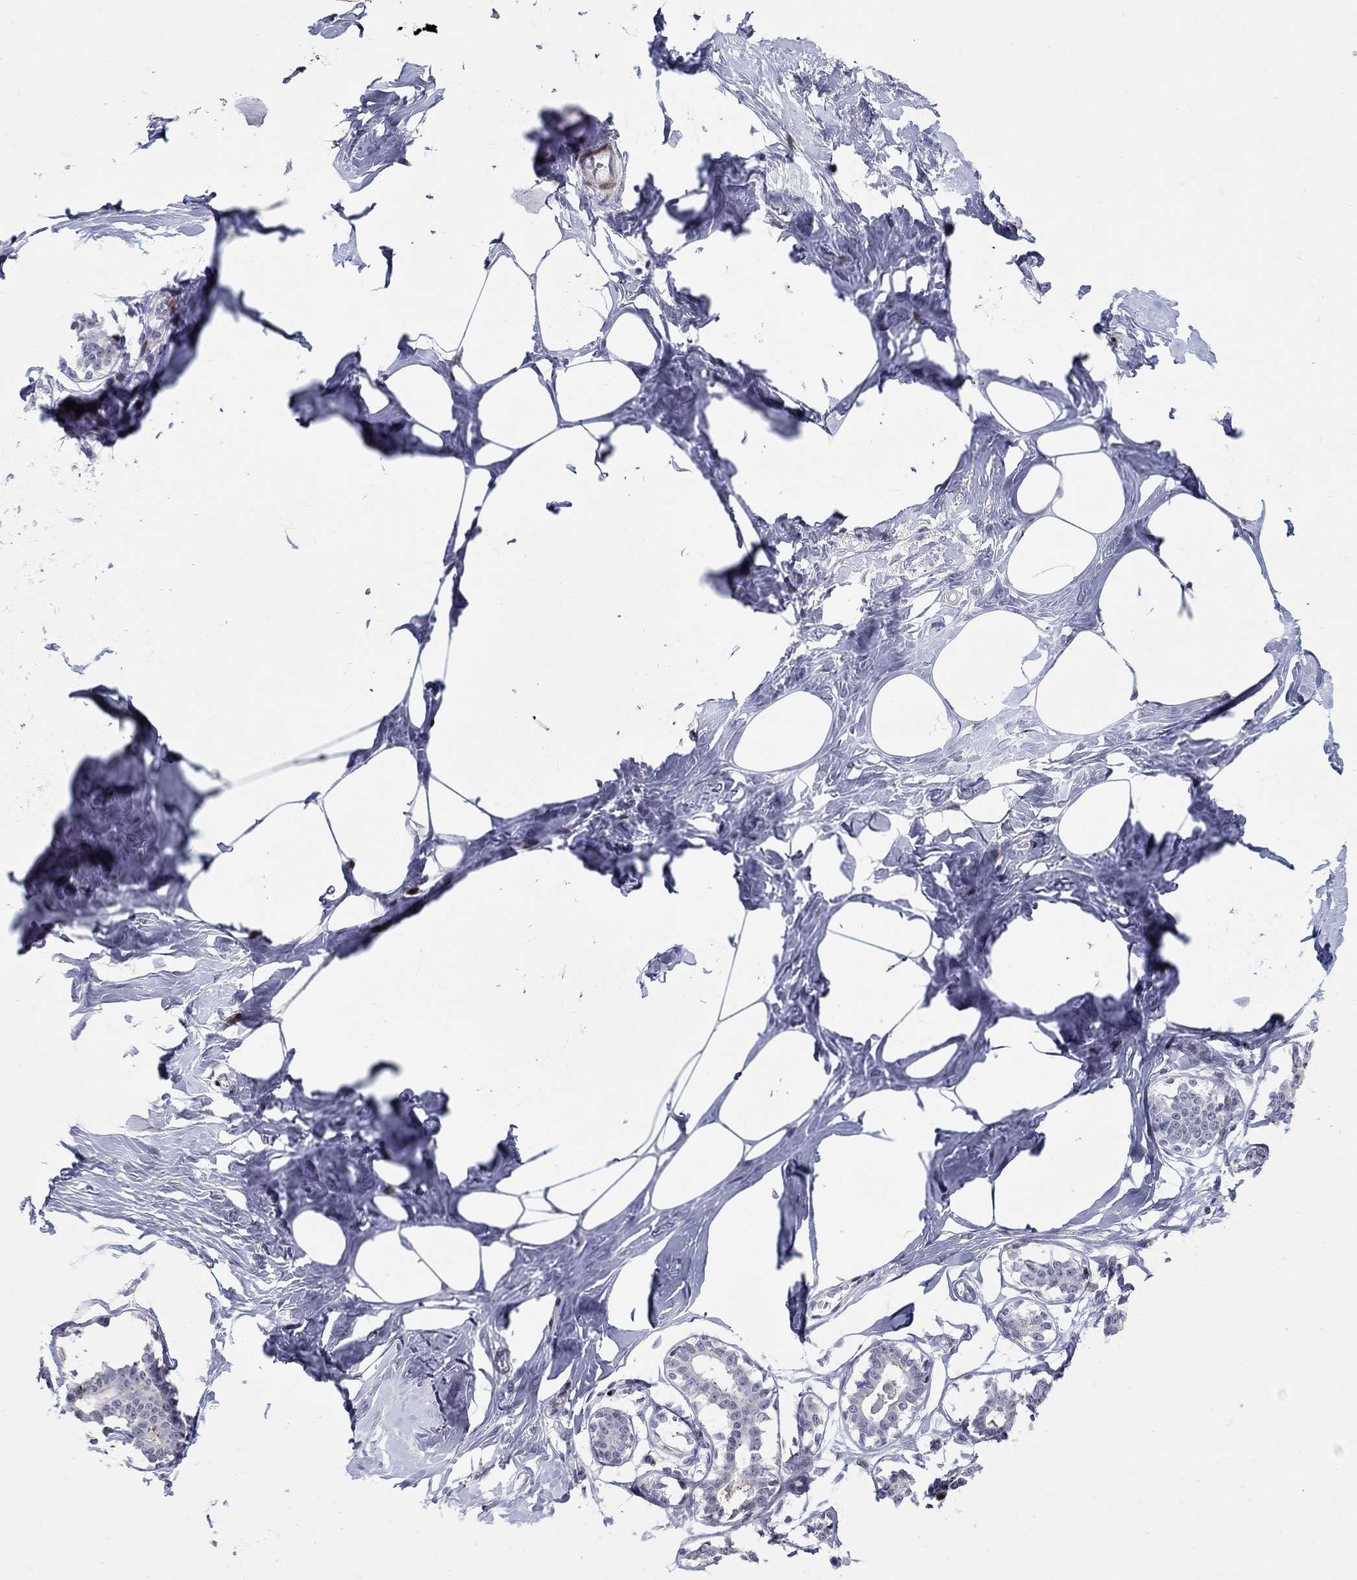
{"staining": {"intensity": "negative", "quantity": "none", "location": "none"}, "tissue": "breast", "cell_type": "Adipocytes", "image_type": "normal", "snomed": [{"axis": "morphology", "description": "Normal tissue, NOS"}, {"axis": "morphology", "description": "Lobular carcinoma, in situ"}, {"axis": "topography", "description": "Breast"}], "caption": "IHC histopathology image of benign human breast stained for a protein (brown), which reveals no staining in adipocytes.", "gene": "RAPGEF5", "patient": {"sex": "female", "age": 35}}